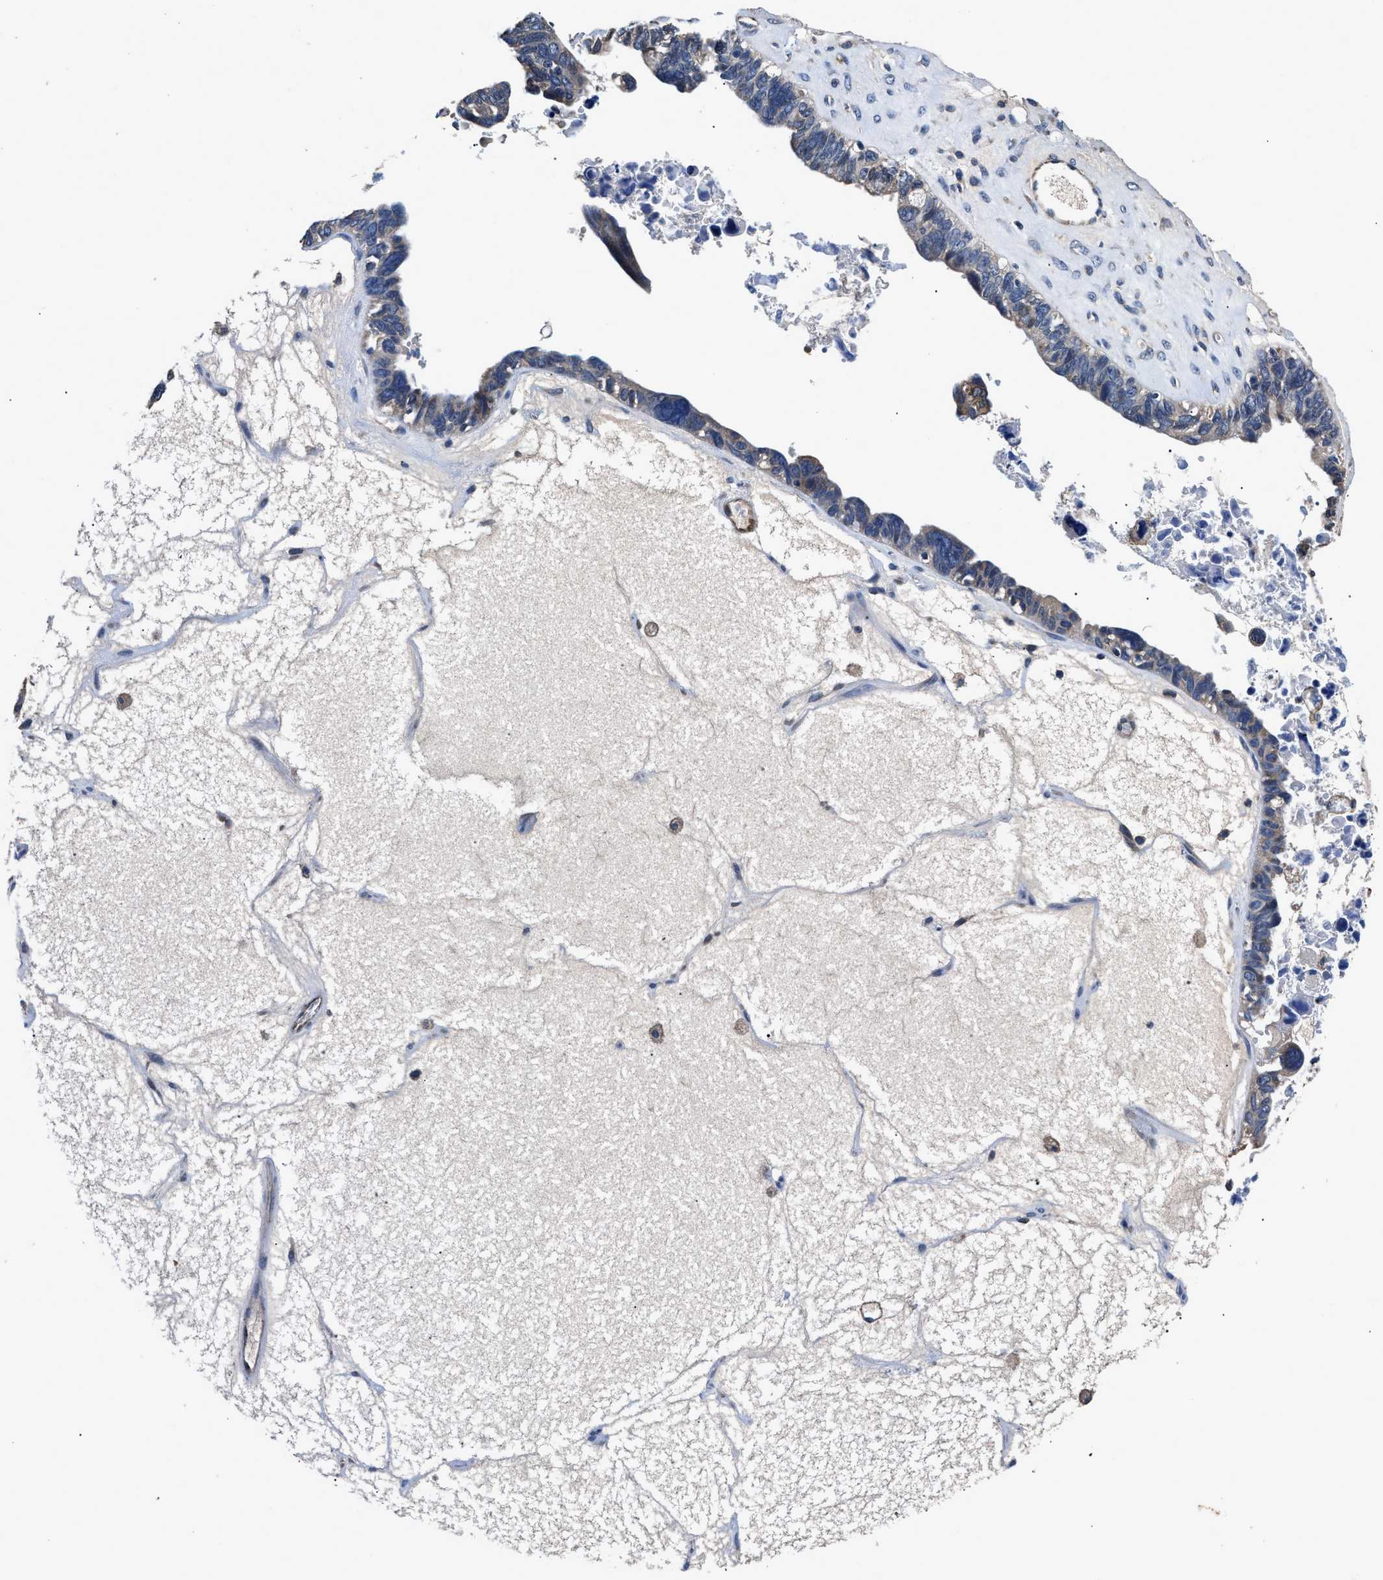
{"staining": {"intensity": "weak", "quantity": "<25%", "location": "cytoplasmic/membranous"}, "tissue": "ovarian cancer", "cell_type": "Tumor cells", "image_type": "cancer", "snomed": [{"axis": "morphology", "description": "Cystadenocarcinoma, serous, NOS"}, {"axis": "topography", "description": "Ovary"}], "caption": "The micrograph shows no staining of tumor cells in ovarian serous cystadenocarcinoma.", "gene": "DHRS7B", "patient": {"sex": "female", "age": 79}}